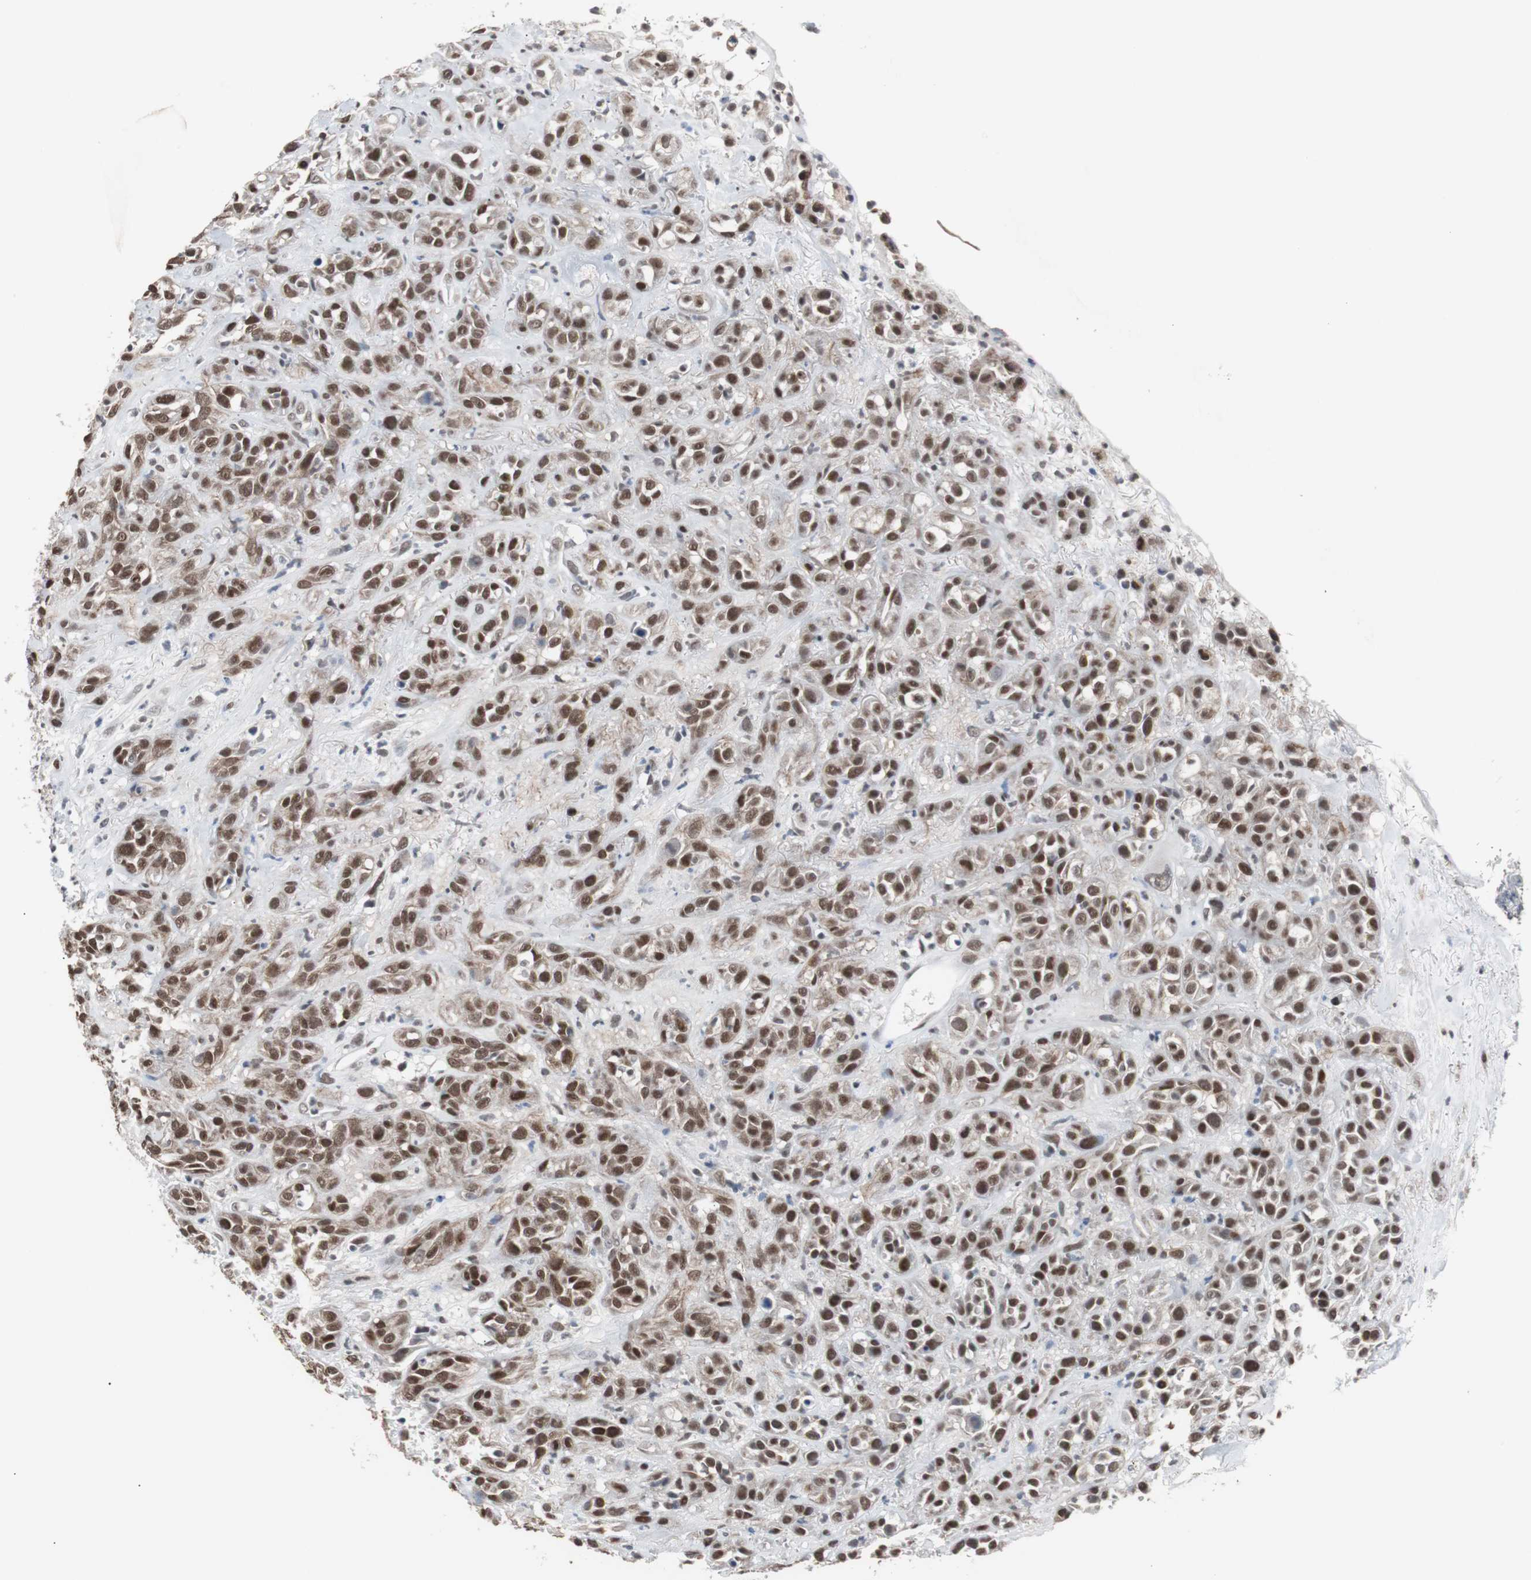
{"staining": {"intensity": "strong", "quantity": ">75%", "location": "cytoplasmic/membranous,nuclear"}, "tissue": "head and neck cancer", "cell_type": "Tumor cells", "image_type": "cancer", "snomed": [{"axis": "morphology", "description": "Squamous cell carcinoma, NOS"}, {"axis": "topography", "description": "Head-Neck"}], "caption": "Strong cytoplasmic/membranous and nuclear protein staining is identified in about >75% of tumor cells in head and neck cancer.", "gene": "TAF7", "patient": {"sex": "male", "age": 62}}